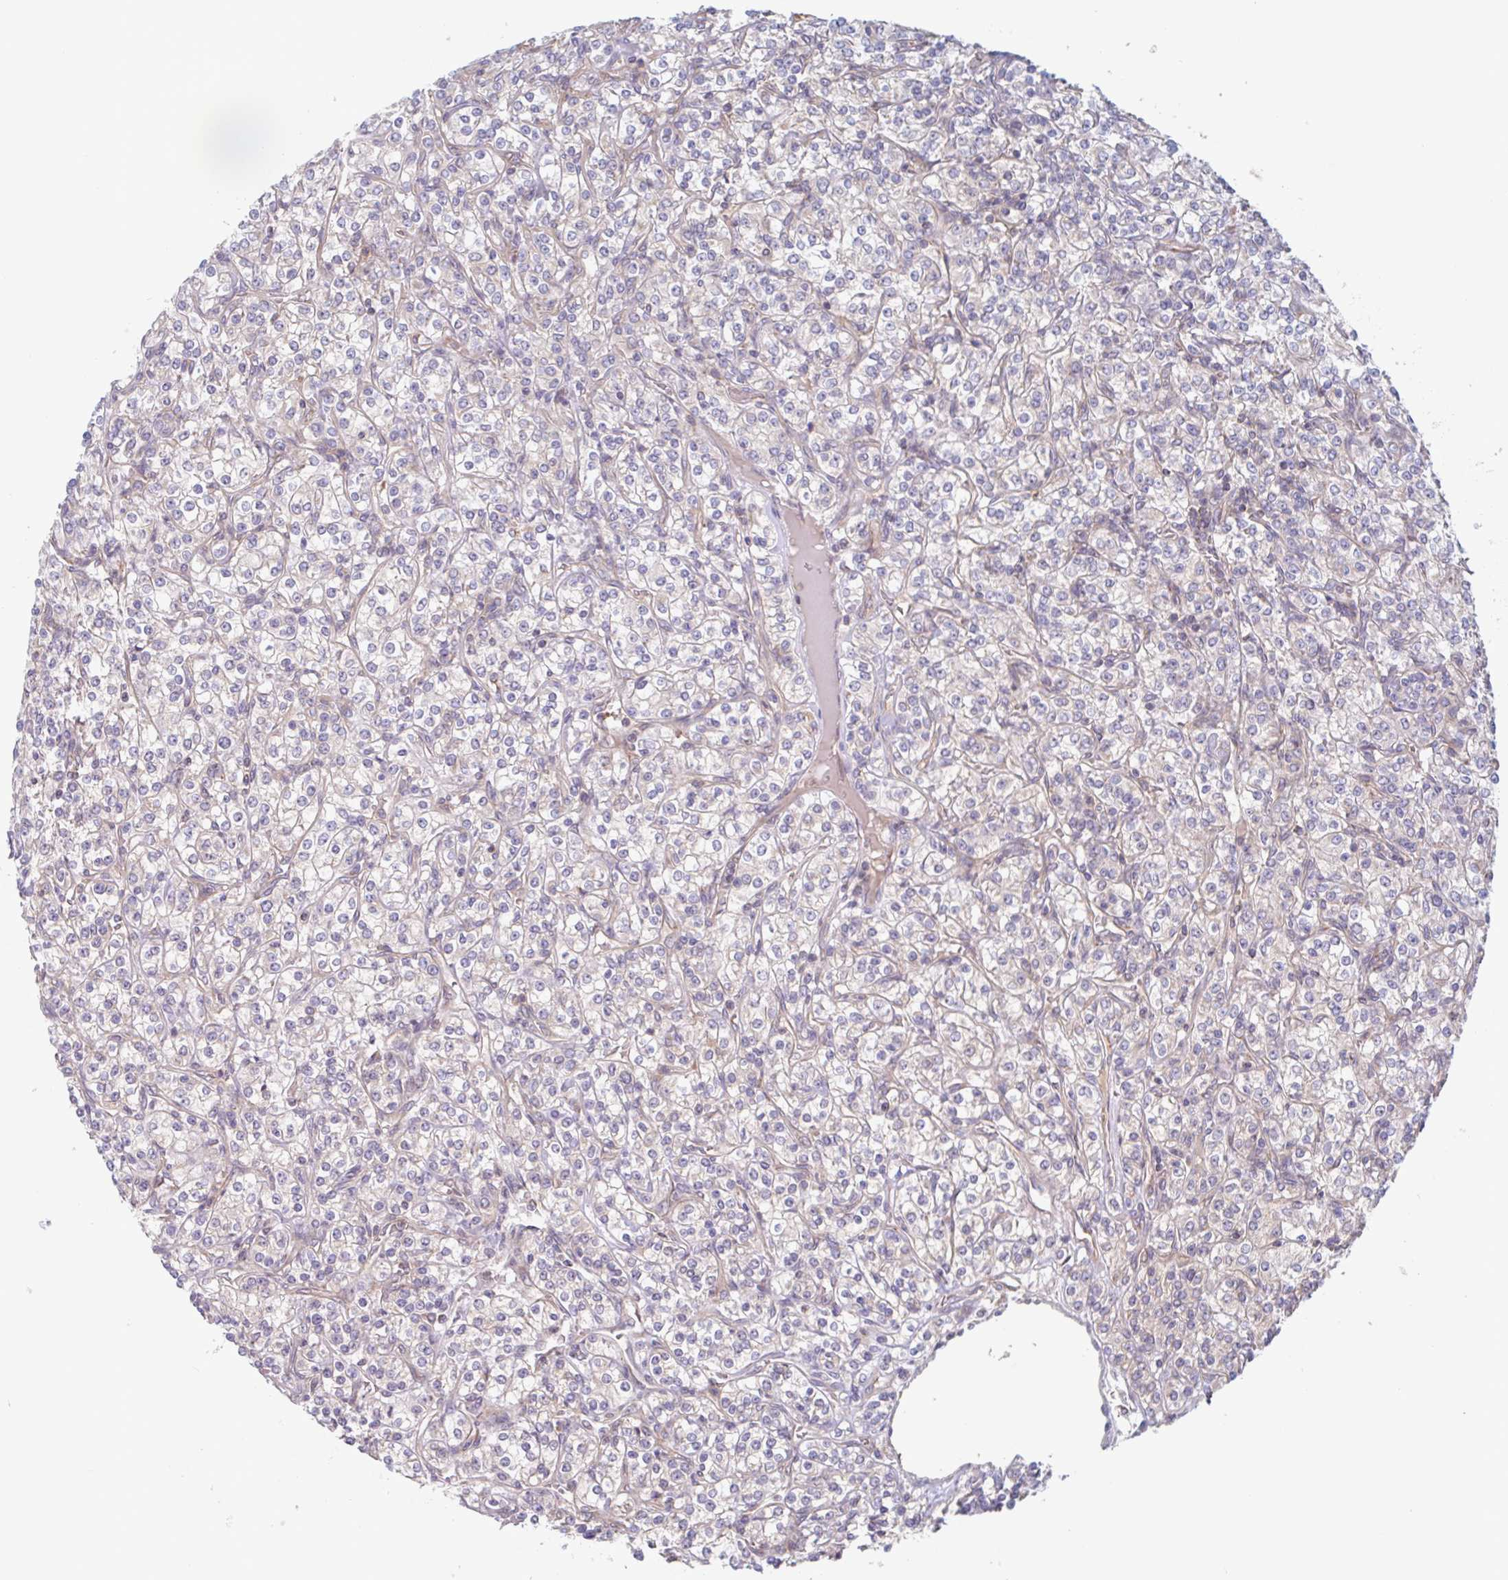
{"staining": {"intensity": "weak", "quantity": "<25%", "location": "cytoplasmic/membranous"}, "tissue": "renal cancer", "cell_type": "Tumor cells", "image_type": "cancer", "snomed": [{"axis": "morphology", "description": "Adenocarcinoma, NOS"}, {"axis": "topography", "description": "Kidney"}], "caption": "Adenocarcinoma (renal) stained for a protein using immunohistochemistry shows no expression tumor cells.", "gene": "SURF1", "patient": {"sex": "male", "age": 77}}